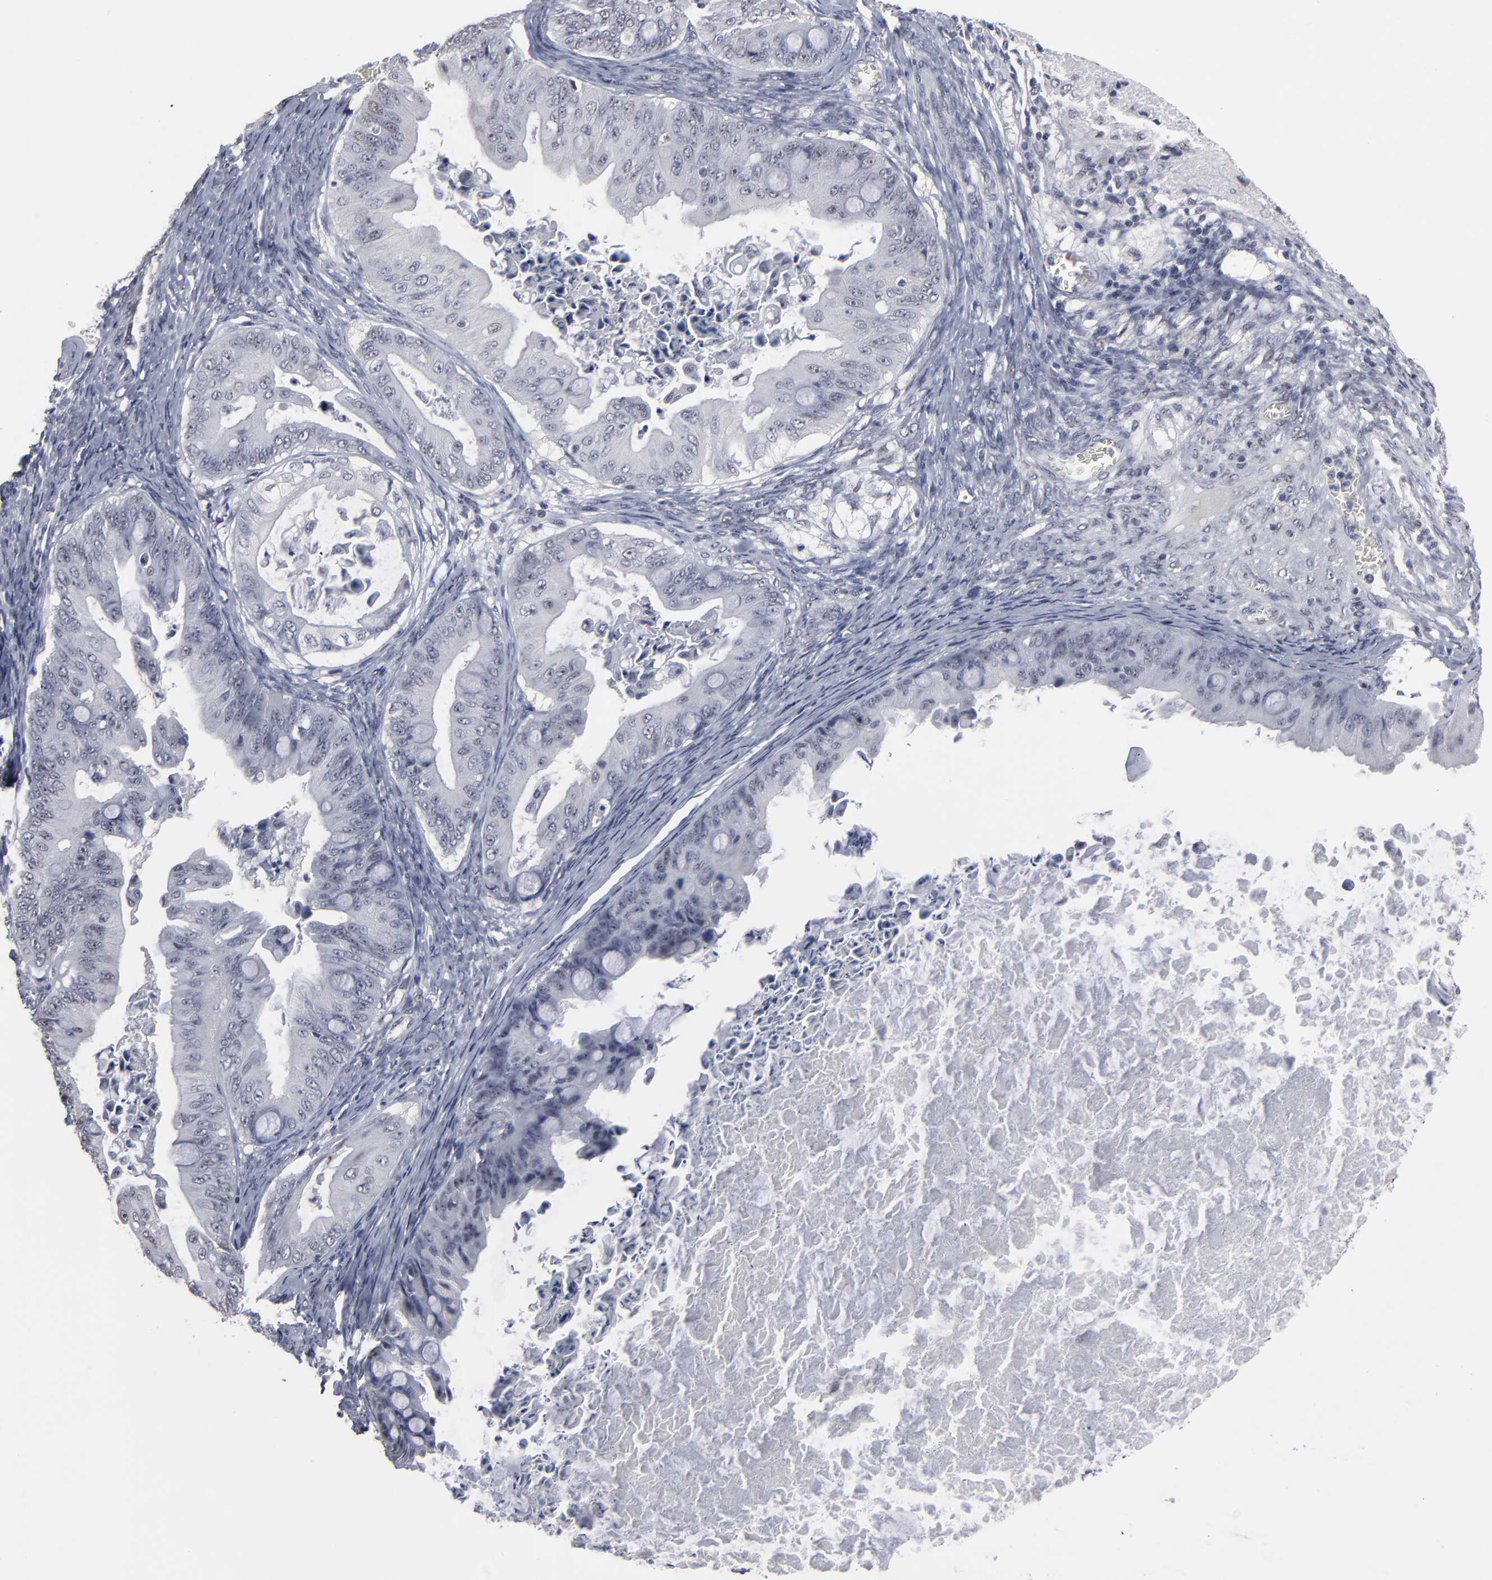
{"staining": {"intensity": "negative", "quantity": "none", "location": "none"}, "tissue": "ovarian cancer", "cell_type": "Tumor cells", "image_type": "cancer", "snomed": [{"axis": "morphology", "description": "Cystadenocarcinoma, mucinous, NOS"}, {"axis": "topography", "description": "Ovary"}], "caption": "Photomicrograph shows no protein expression in tumor cells of ovarian cancer (mucinous cystadenocarcinoma) tissue.", "gene": "SSRP1", "patient": {"sex": "female", "age": 37}}